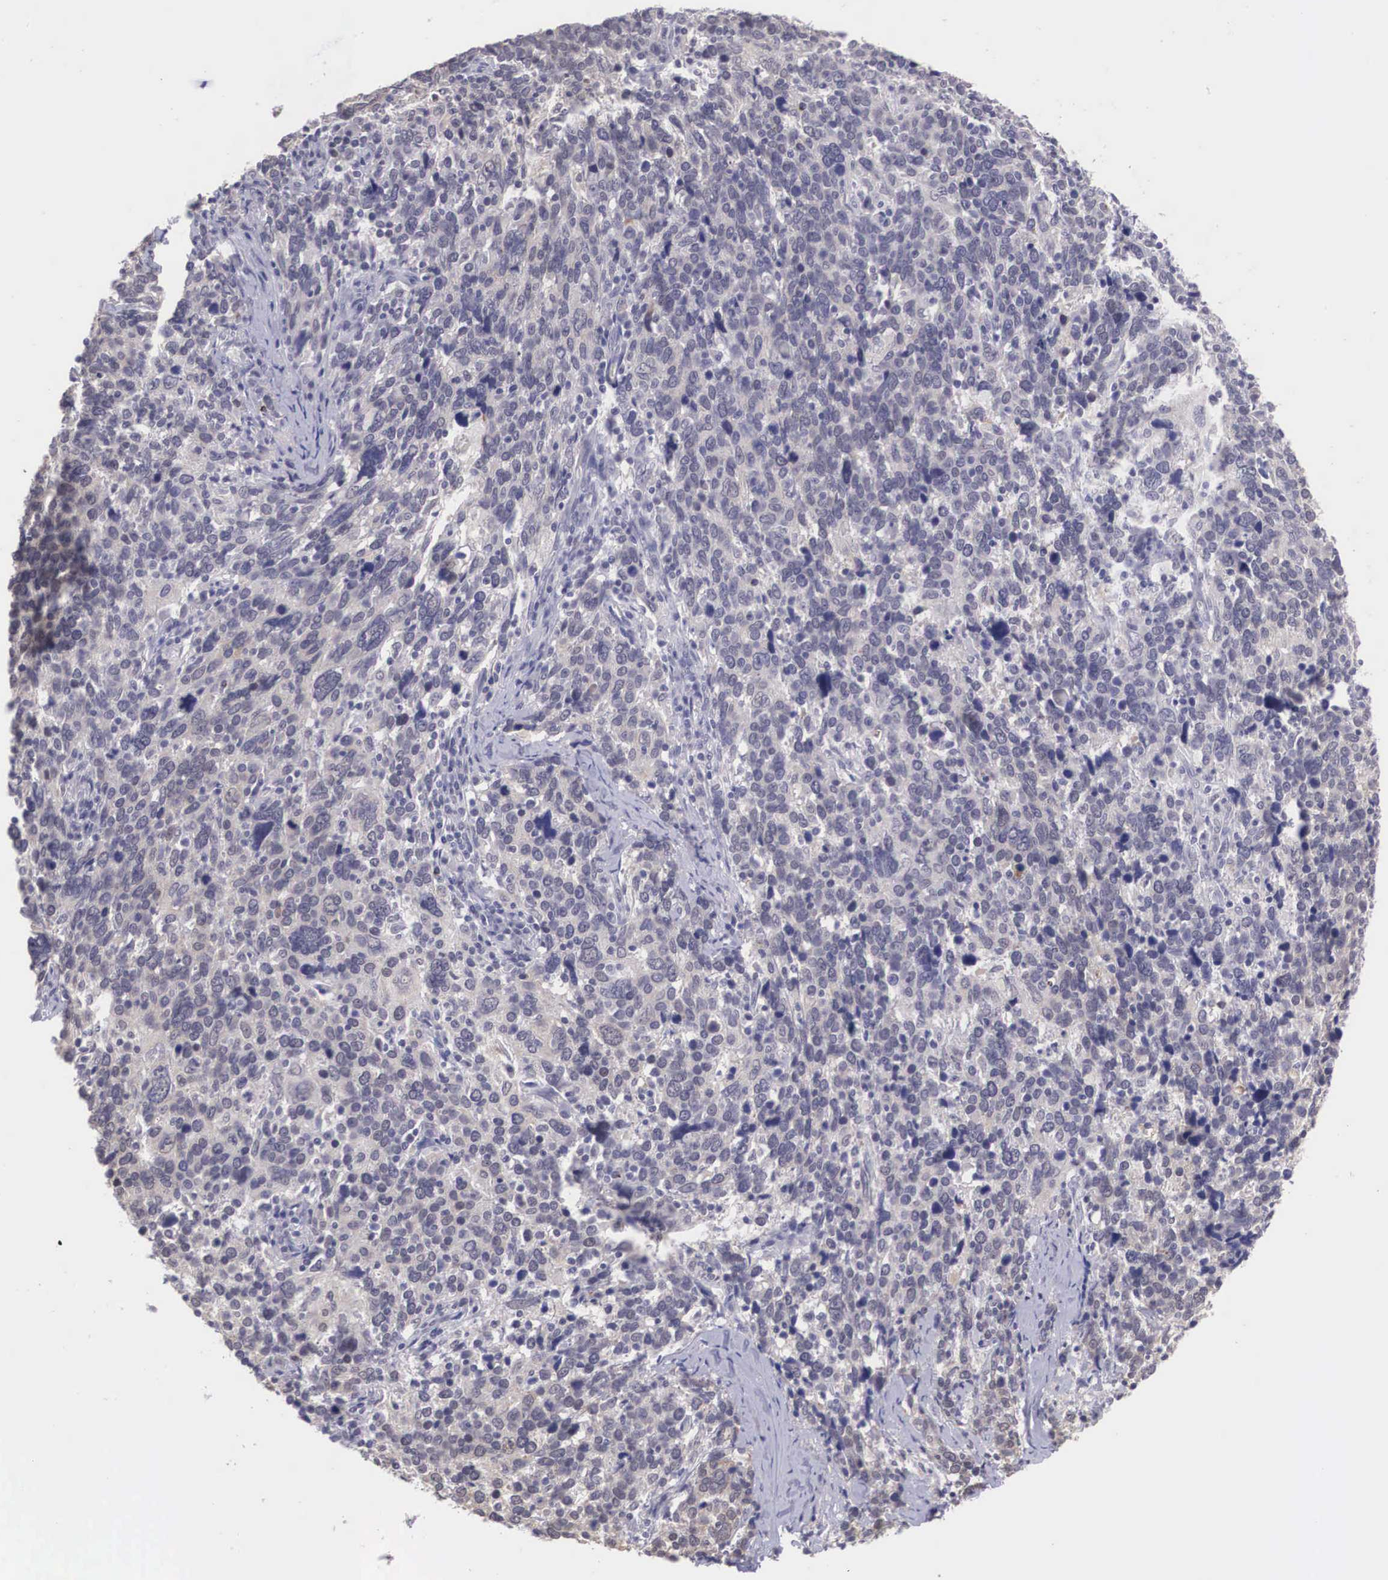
{"staining": {"intensity": "weak", "quantity": "<25%", "location": "cytoplasmic/membranous"}, "tissue": "cervical cancer", "cell_type": "Tumor cells", "image_type": "cancer", "snomed": [{"axis": "morphology", "description": "Squamous cell carcinoma, NOS"}, {"axis": "topography", "description": "Cervix"}], "caption": "Immunohistochemical staining of cervical cancer (squamous cell carcinoma) exhibits no significant staining in tumor cells.", "gene": "NINL", "patient": {"sex": "female", "age": 41}}